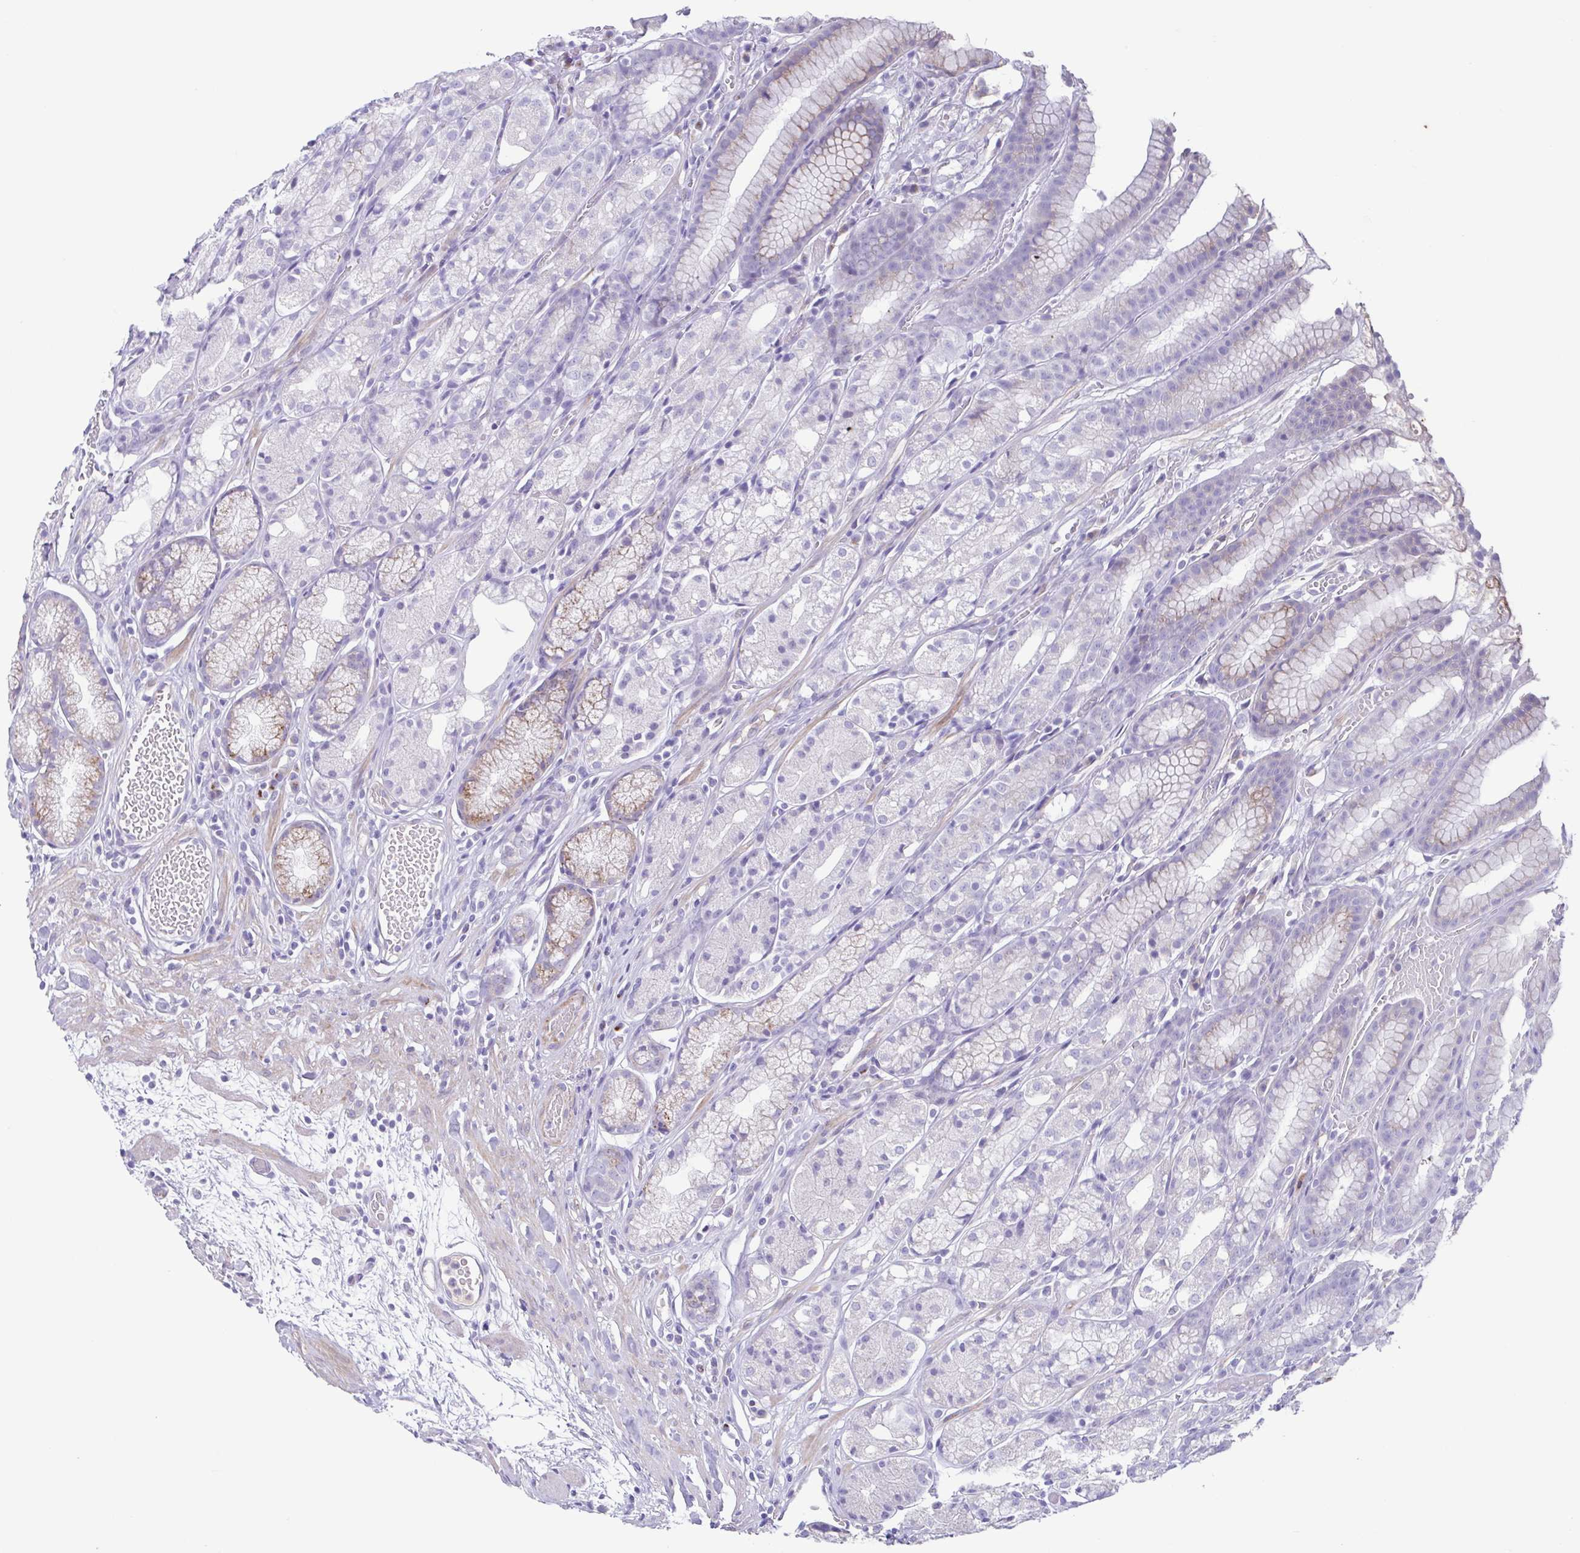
{"staining": {"intensity": "moderate", "quantity": "<25%", "location": "cytoplasmic/membranous"}, "tissue": "stomach", "cell_type": "Glandular cells", "image_type": "normal", "snomed": [{"axis": "morphology", "description": "Normal tissue, NOS"}, {"axis": "topography", "description": "Smooth muscle"}, {"axis": "topography", "description": "Stomach"}], "caption": "Immunohistochemistry image of normal stomach stained for a protein (brown), which exhibits low levels of moderate cytoplasmic/membranous expression in about <25% of glandular cells.", "gene": "COL17A1", "patient": {"sex": "male", "age": 70}}